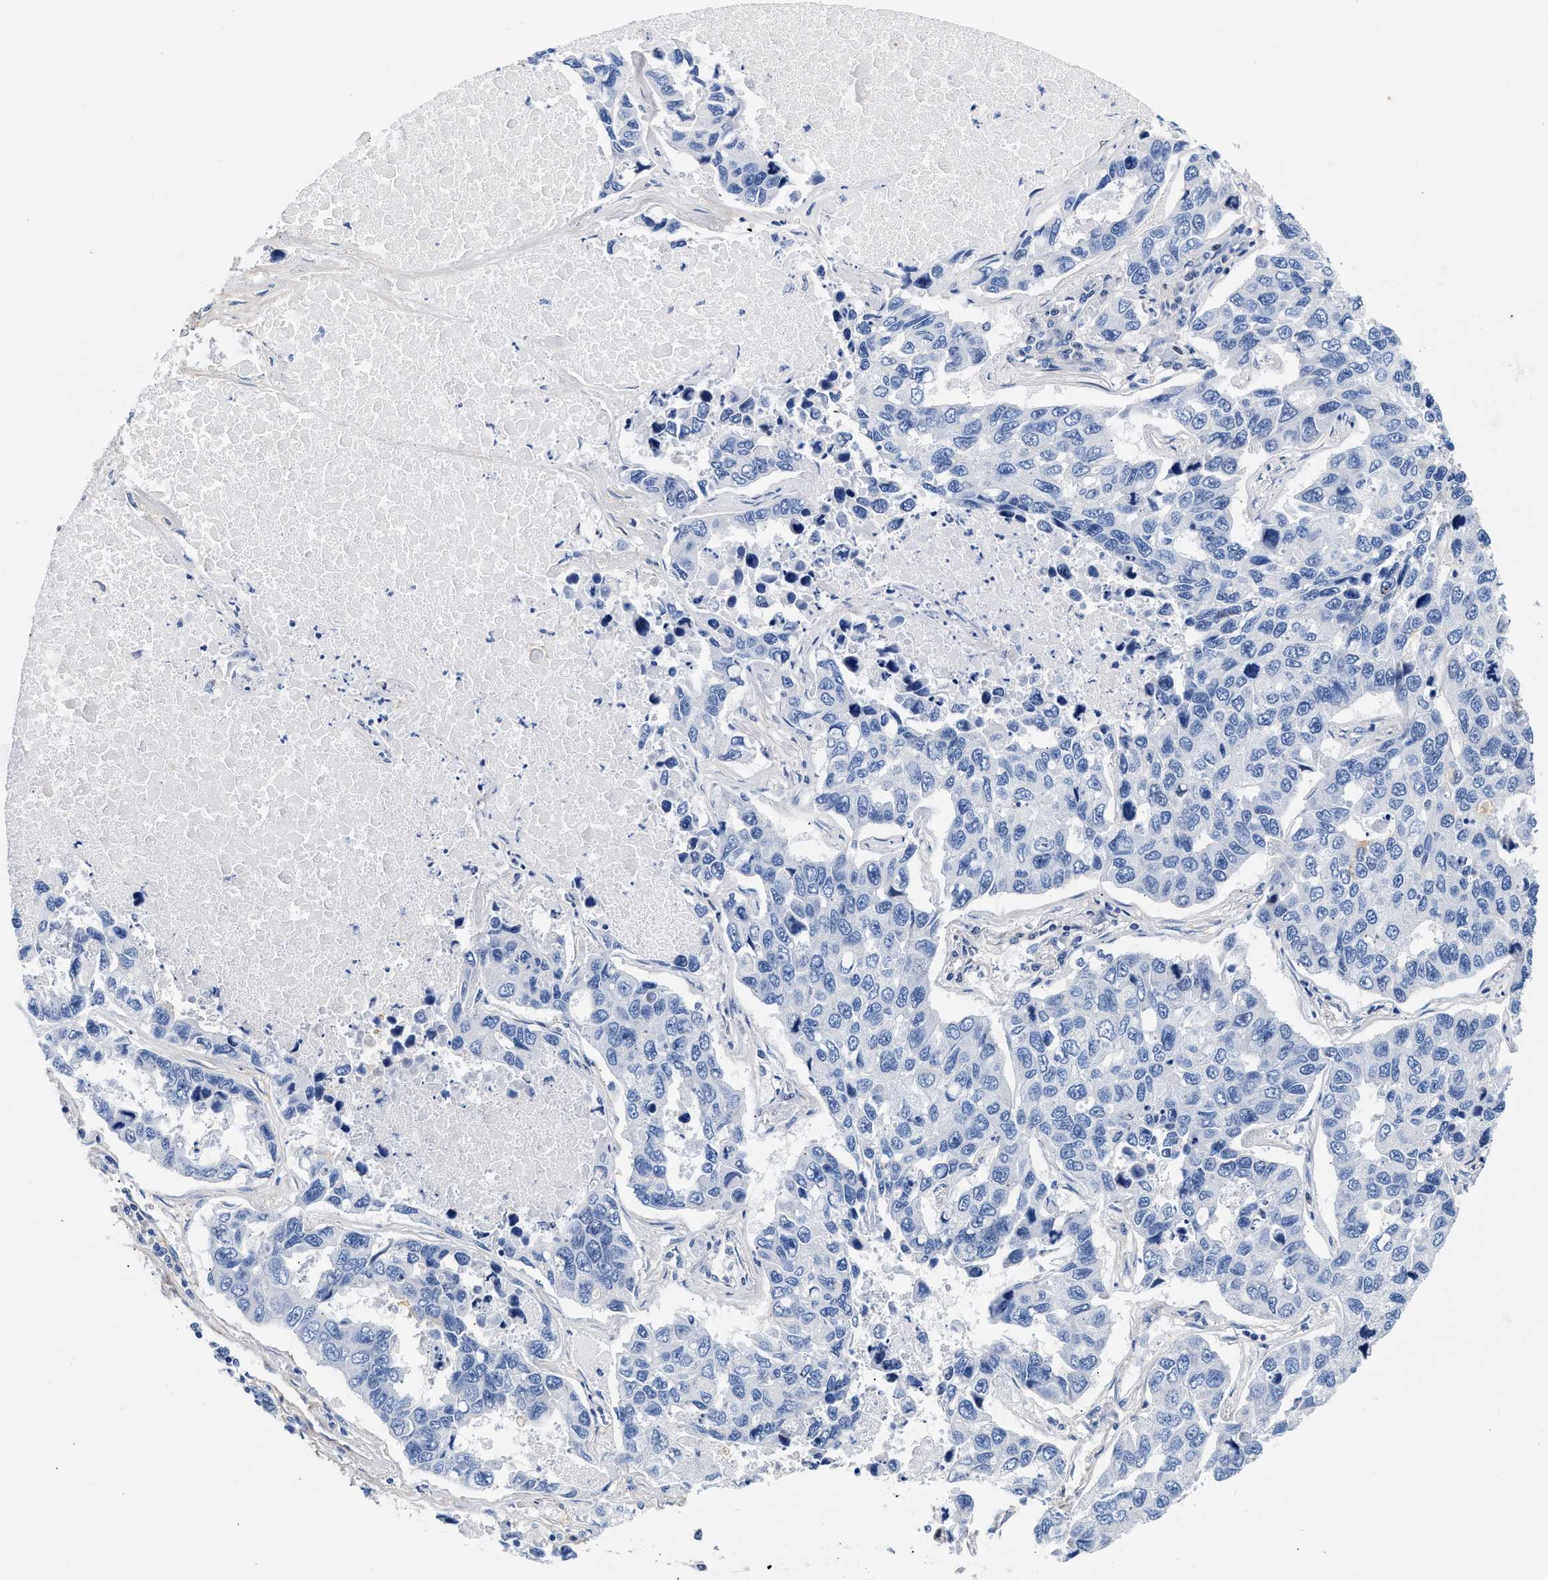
{"staining": {"intensity": "negative", "quantity": "none", "location": "none"}, "tissue": "lung cancer", "cell_type": "Tumor cells", "image_type": "cancer", "snomed": [{"axis": "morphology", "description": "Adenocarcinoma, NOS"}, {"axis": "topography", "description": "Lung"}], "caption": "Immunohistochemistry (IHC) of lung adenocarcinoma demonstrates no staining in tumor cells.", "gene": "ACTL7B", "patient": {"sex": "male", "age": 64}}